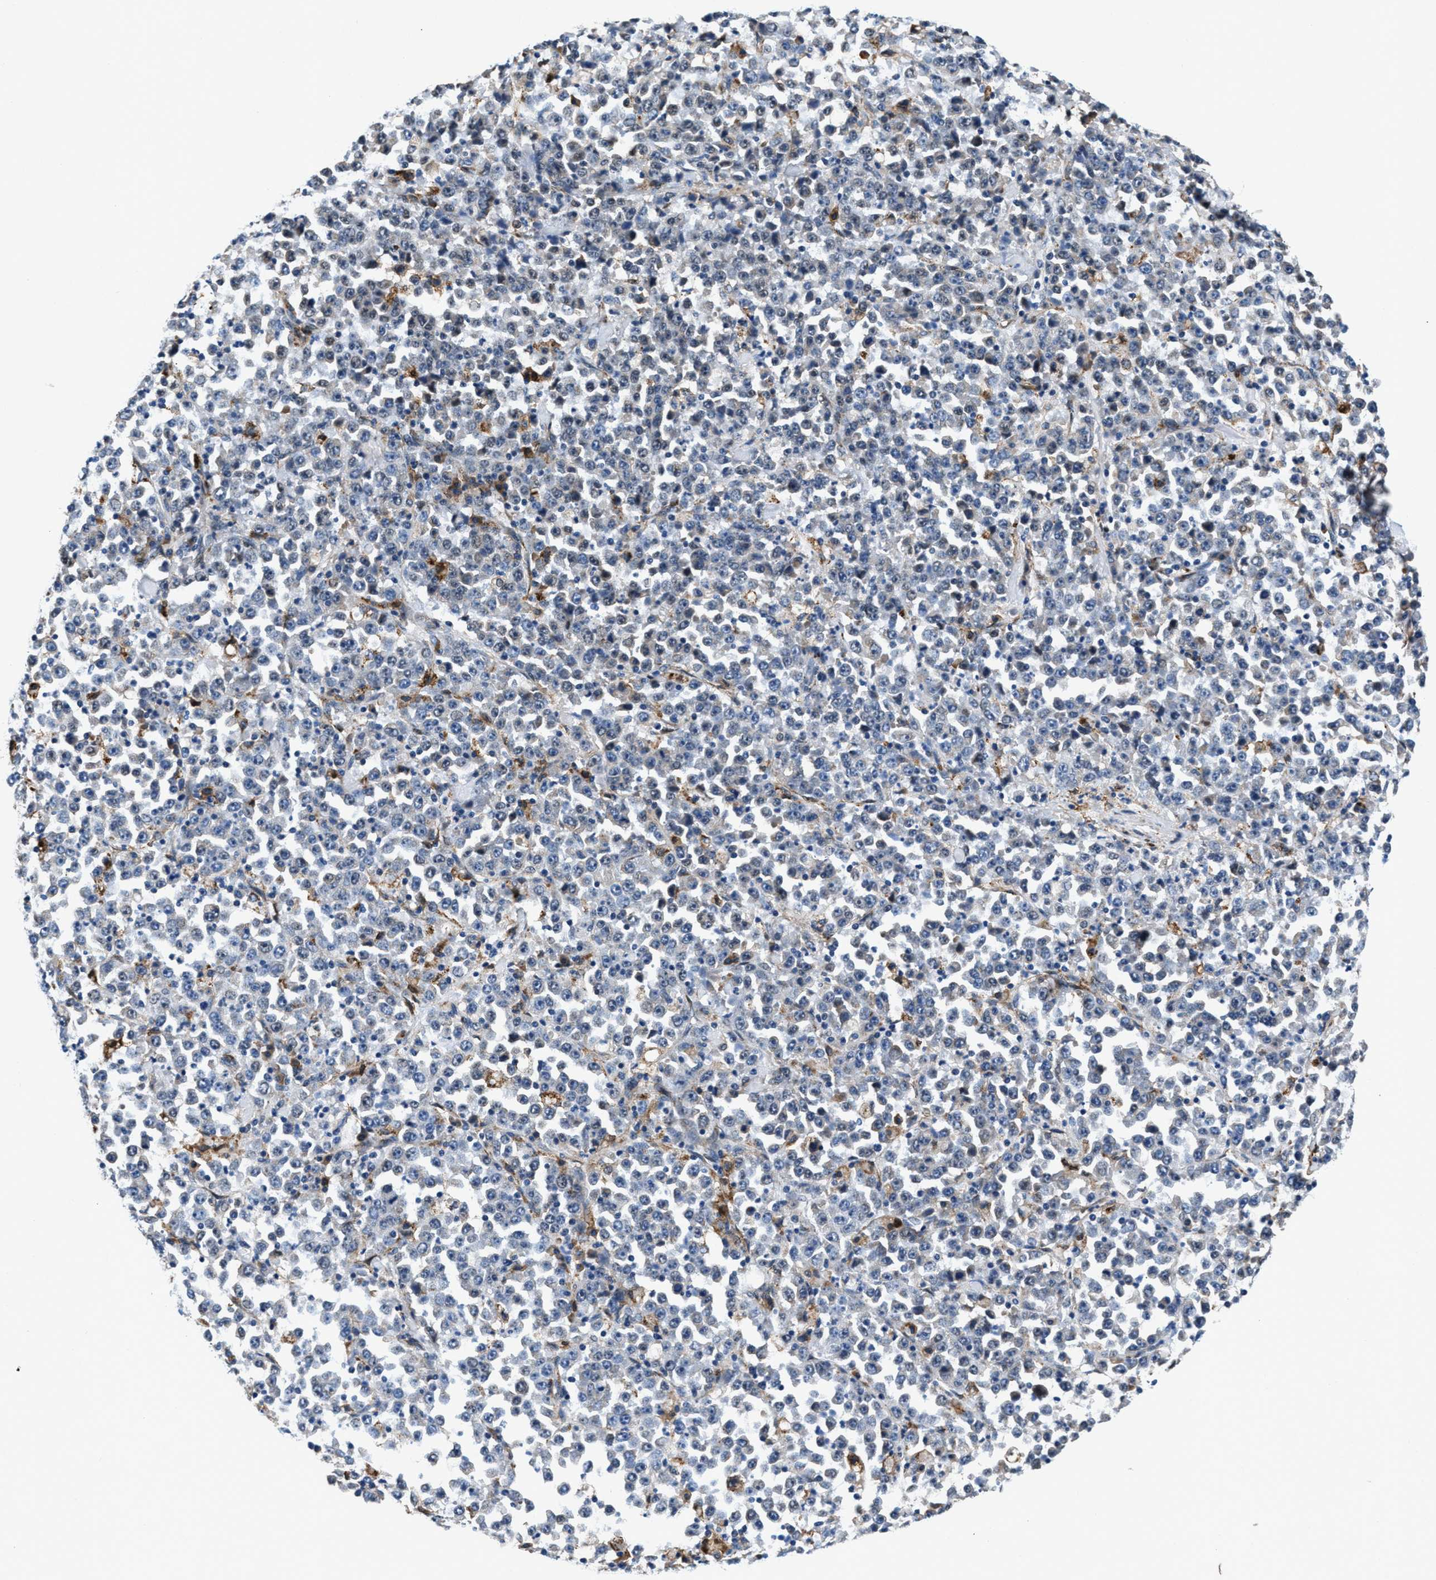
{"staining": {"intensity": "negative", "quantity": "none", "location": "none"}, "tissue": "stomach cancer", "cell_type": "Tumor cells", "image_type": "cancer", "snomed": [{"axis": "morphology", "description": "Normal tissue, NOS"}, {"axis": "morphology", "description": "Adenocarcinoma, NOS"}, {"axis": "topography", "description": "Stomach, upper"}, {"axis": "topography", "description": "Stomach"}], "caption": "Immunohistochemistry (IHC) of adenocarcinoma (stomach) reveals no staining in tumor cells.", "gene": "SLFN11", "patient": {"sex": "male", "age": 59}}